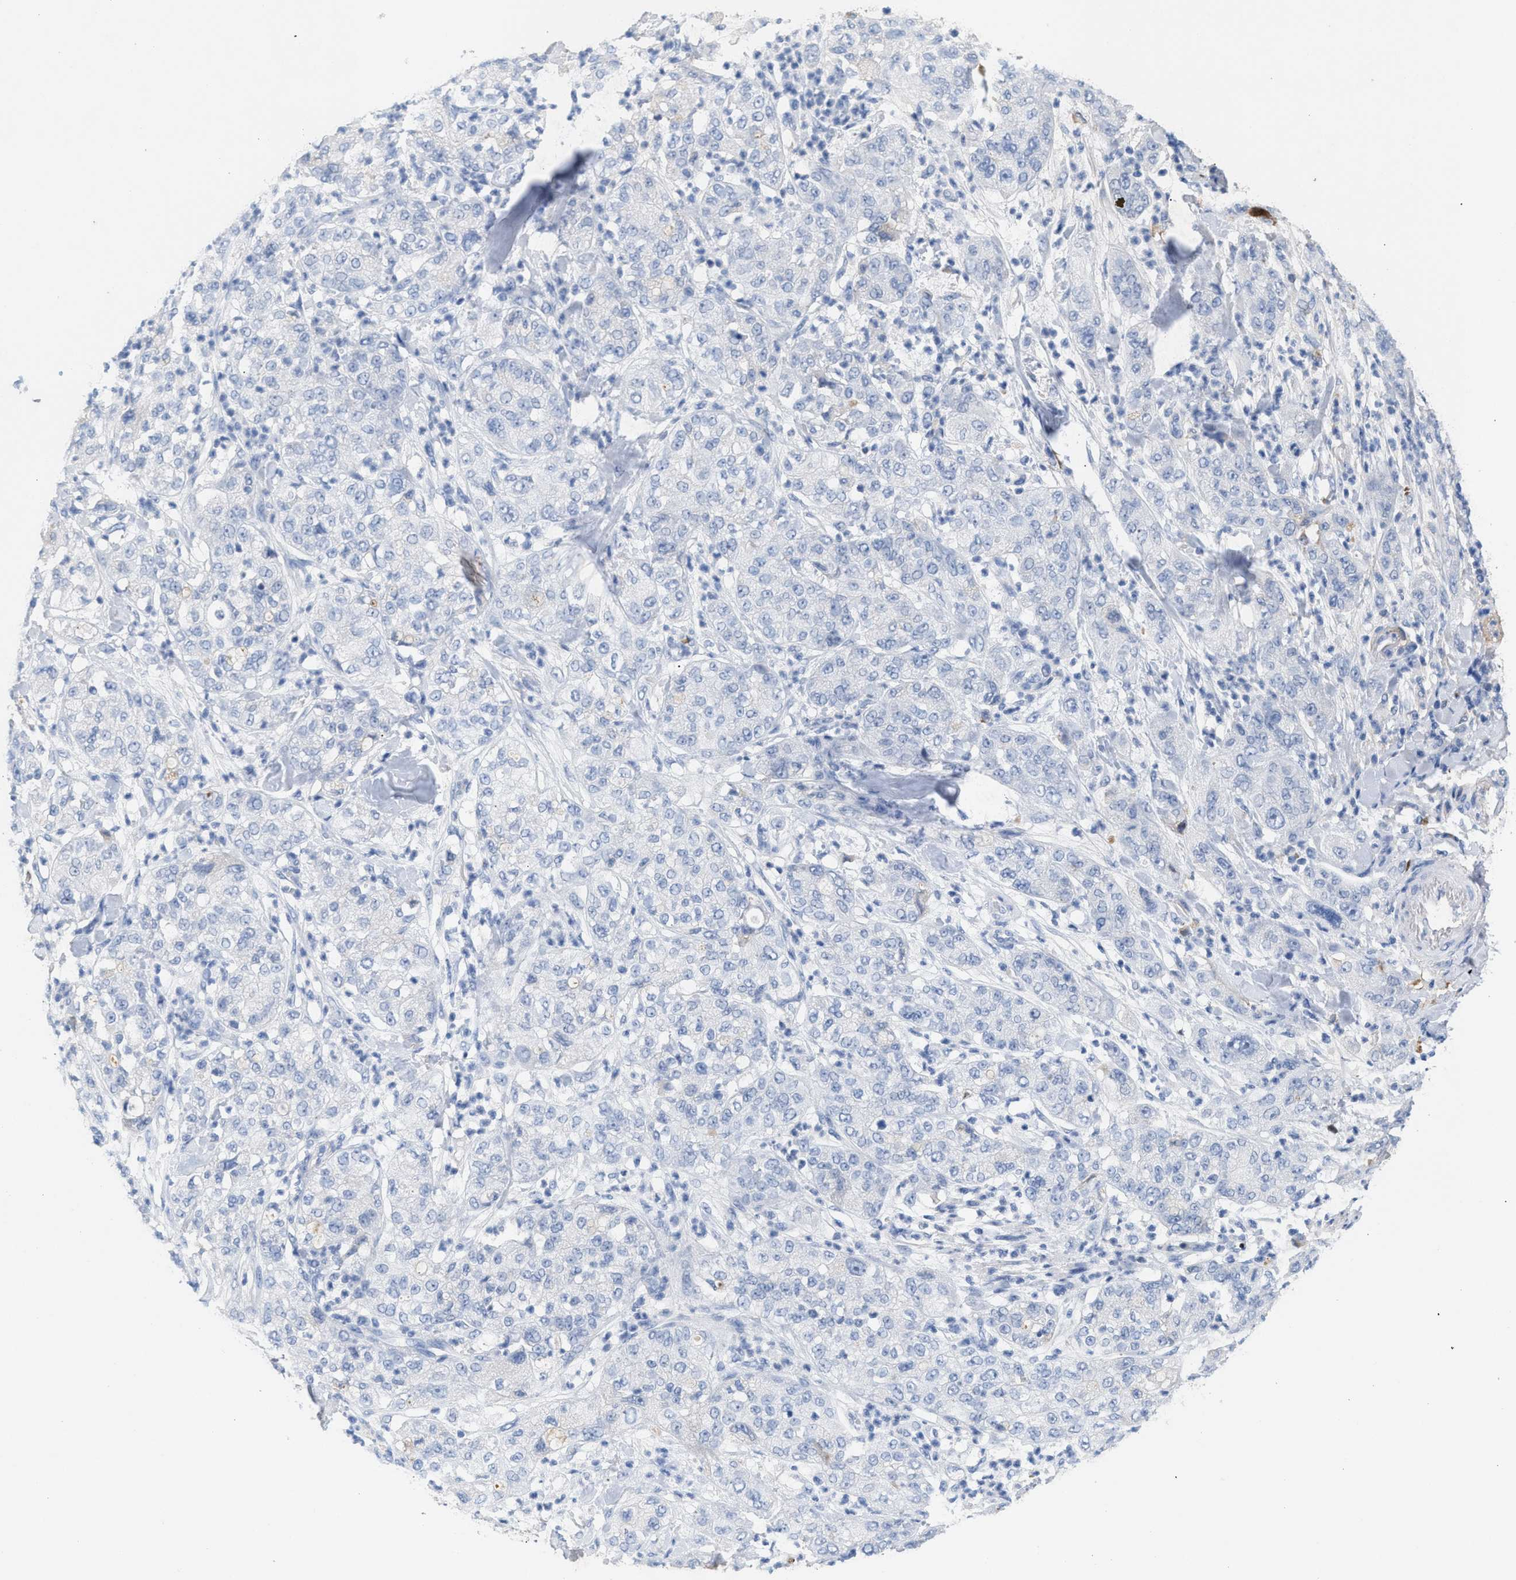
{"staining": {"intensity": "negative", "quantity": "none", "location": "none"}, "tissue": "pancreatic cancer", "cell_type": "Tumor cells", "image_type": "cancer", "snomed": [{"axis": "morphology", "description": "Adenocarcinoma, NOS"}, {"axis": "topography", "description": "Pancreas"}], "caption": "Immunohistochemical staining of human pancreatic cancer (adenocarcinoma) shows no significant staining in tumor cells.", "gene": "APOH", "patient": {"sex": "female", "age": 78}}